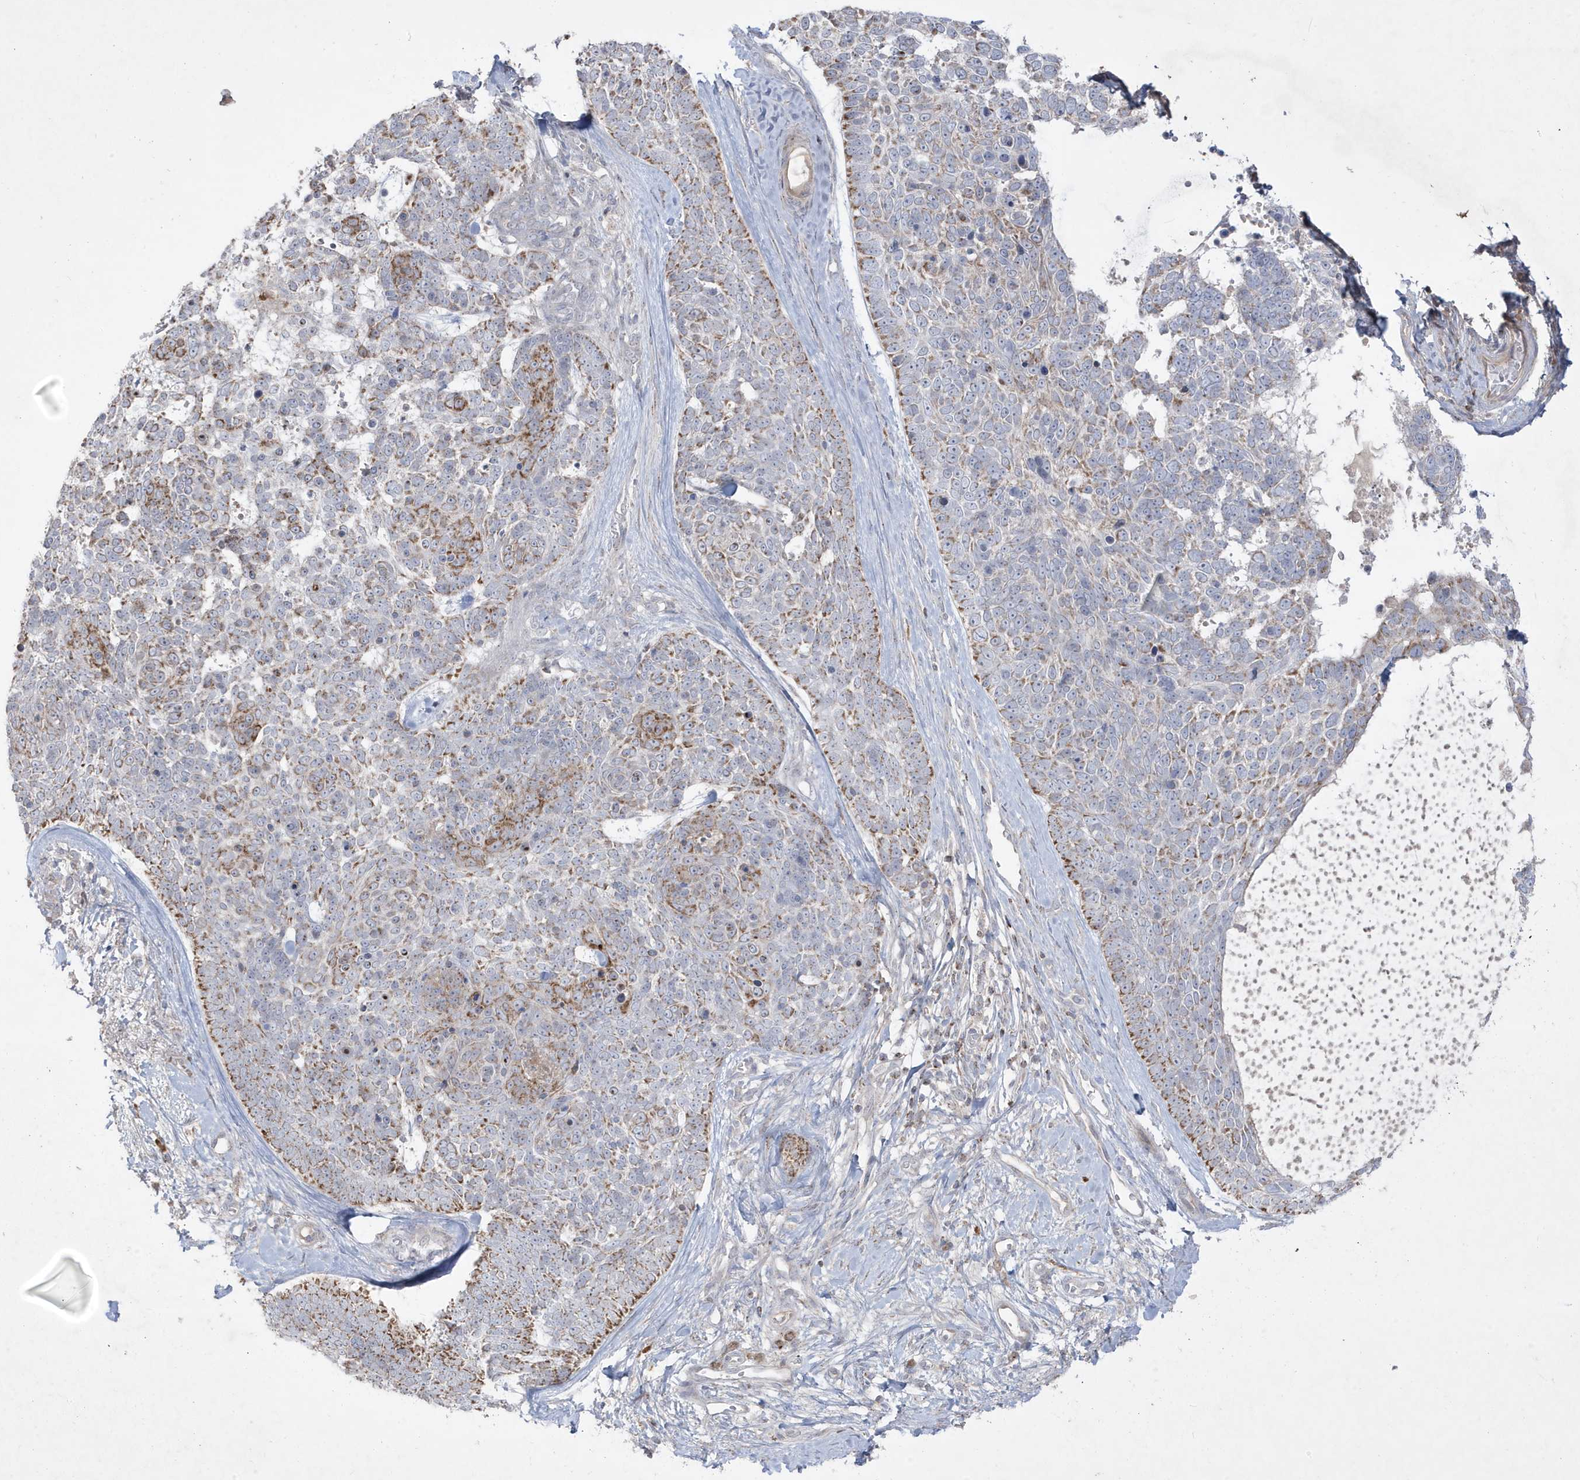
{"staining": {"intensity": "moderate", "quantity": "25%-75%", "location": "cytoplasmic/membranous"}, "tissue": "skin cancer", "cell_type": "Tumor cells", "image_type": "cancer", "snomed": [{"axis": "morphology", "description": "Basal cell carcinoma"}, {"axis": "topography", "description": "Skin"}], "caption": "Moderate cytoplasmic/membranous staining is seen in approximately 25%-75% of tumor cells in skin cancer (basal cell carcinoma).", "gene": "ADAMTSL3", "patient": {"sex": "female", "age": 81}}